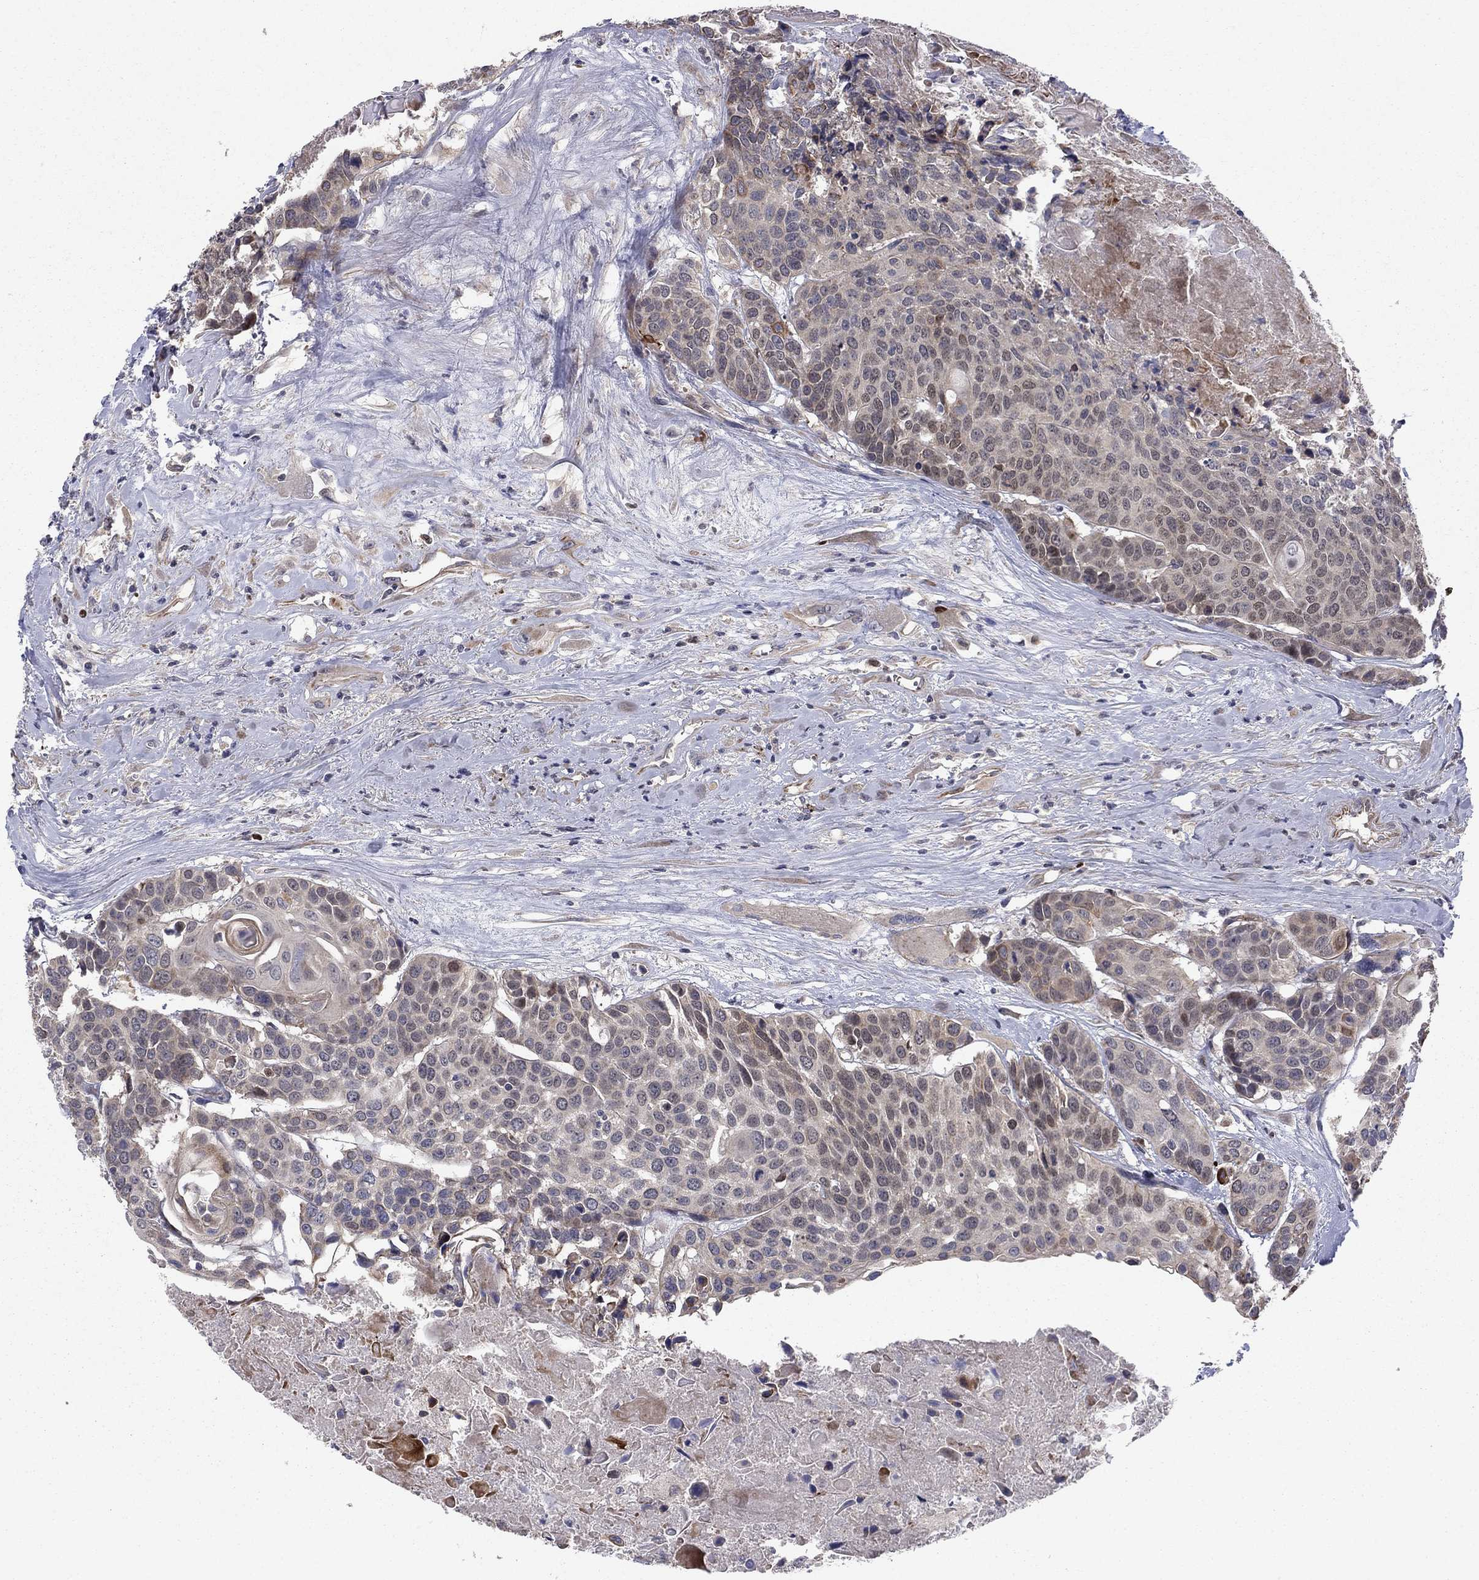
{"staining": {"intensity": "weak", "quantity": "<25%", "location": "cytoplasmic/membranous,nuclear"}, "tissue": "head and neck cancer", "cell_type": "Tumor cells", "image_type": "cancer", "snomed": [{"axis": "morphology", "description": "Squamous cell carcinoma, NOS"}, {"axis": "topography", "description": "Oral tissue"}, {"axis": "topography", "description": "Head-Neck"}], "caption": "This is an immunohistochemistry photomicrograph of human squamous cell carcinoma (head and neck). There is no positivity in tumor cells.", "gene": "BCL11A", "patient": {"sex": "male", "age": 56}}